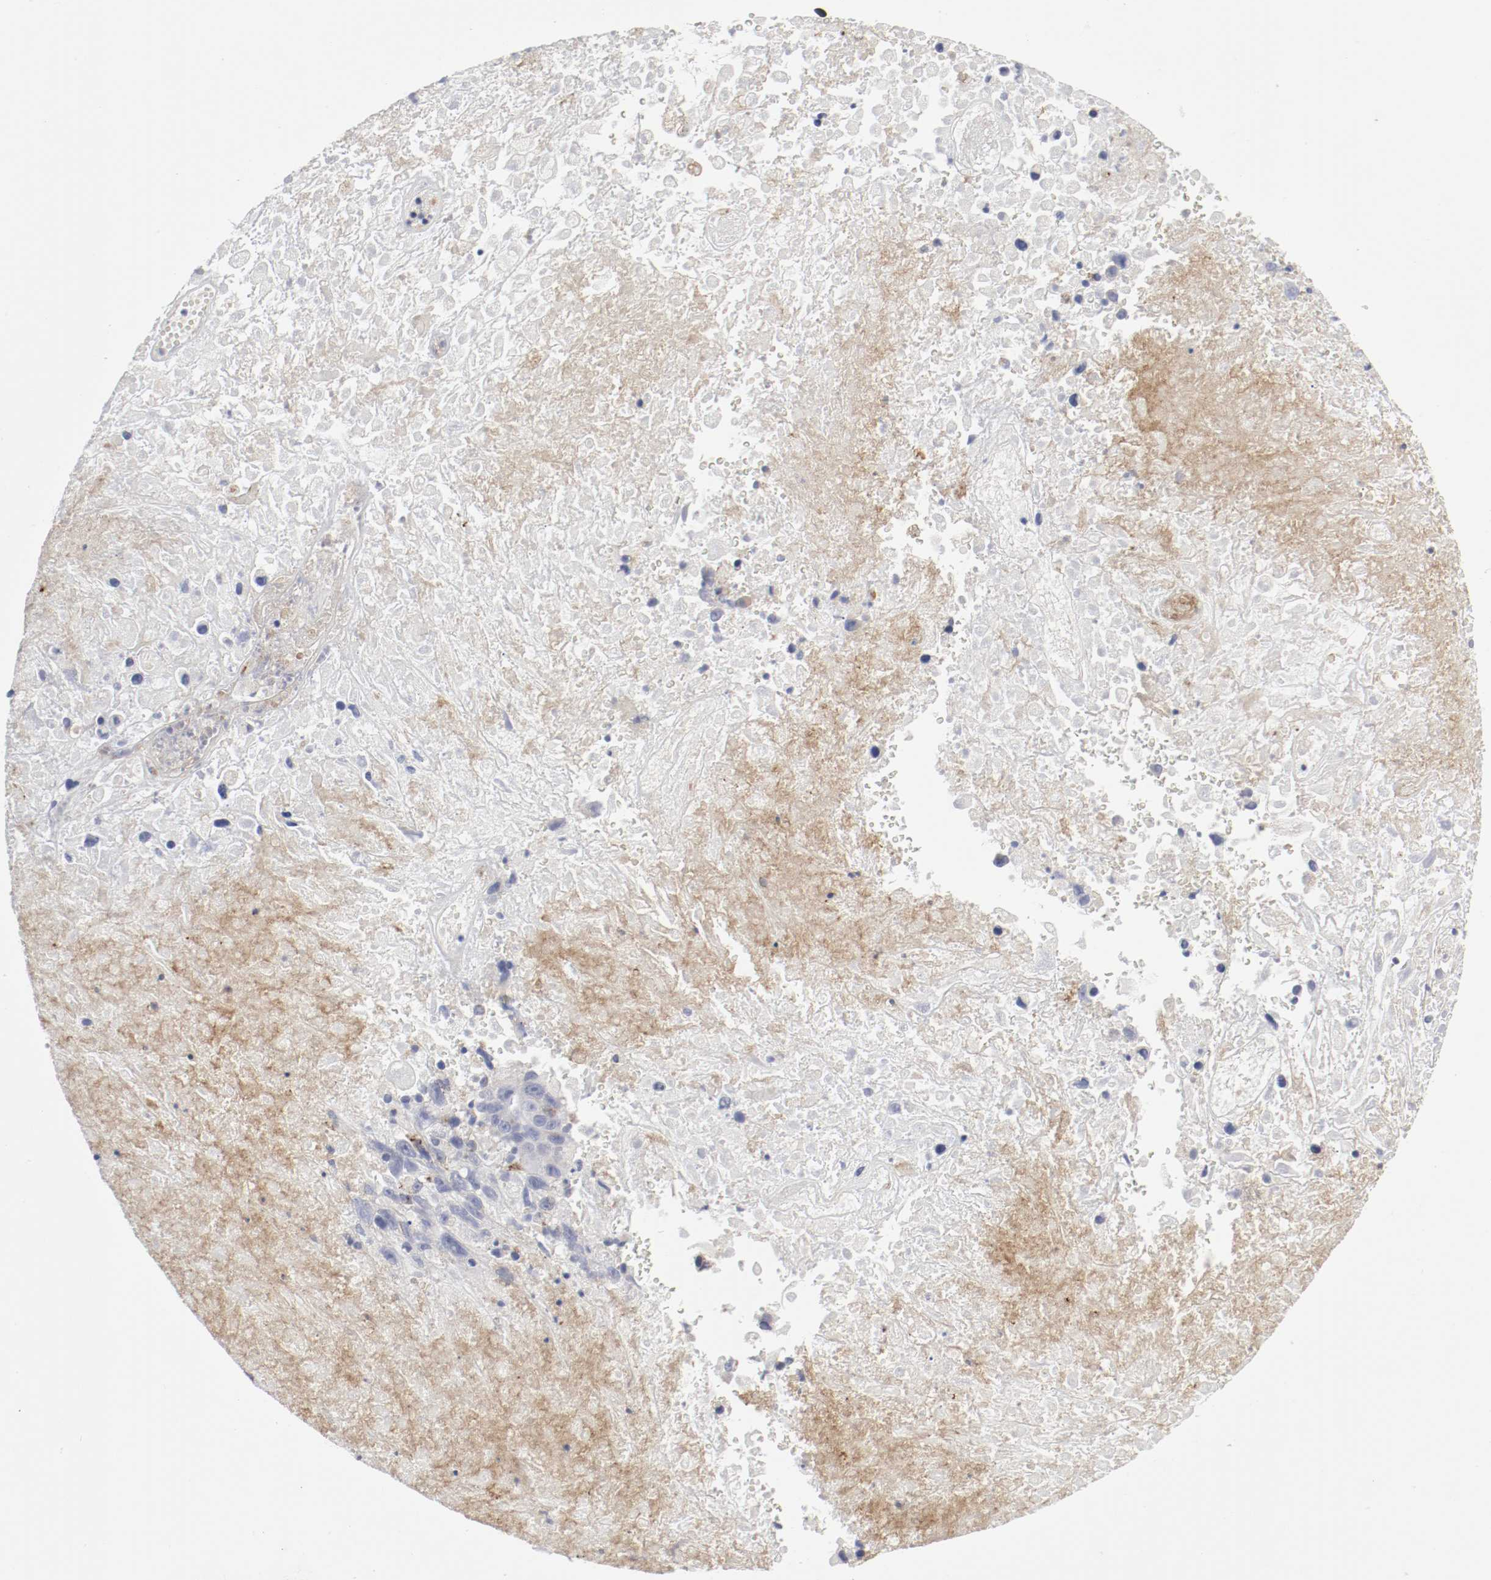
{"staining": {"intensity": "negative", "quantity": "none", "location": "none"}, "tissue": "melanoma", "cell_type": "Tumor cells", "image_type": "cancer", "snomed": [{"axis": "morphology", "description": "Malignant melanoma, Metastatic site"}, {"axis": "topography", "description": "Cerebral cortex"}], "caption": "Tumor cells show no significant staining in melanoma.", "gene": "ITGAX", "patient": {"sex": "female", "age": 52}}